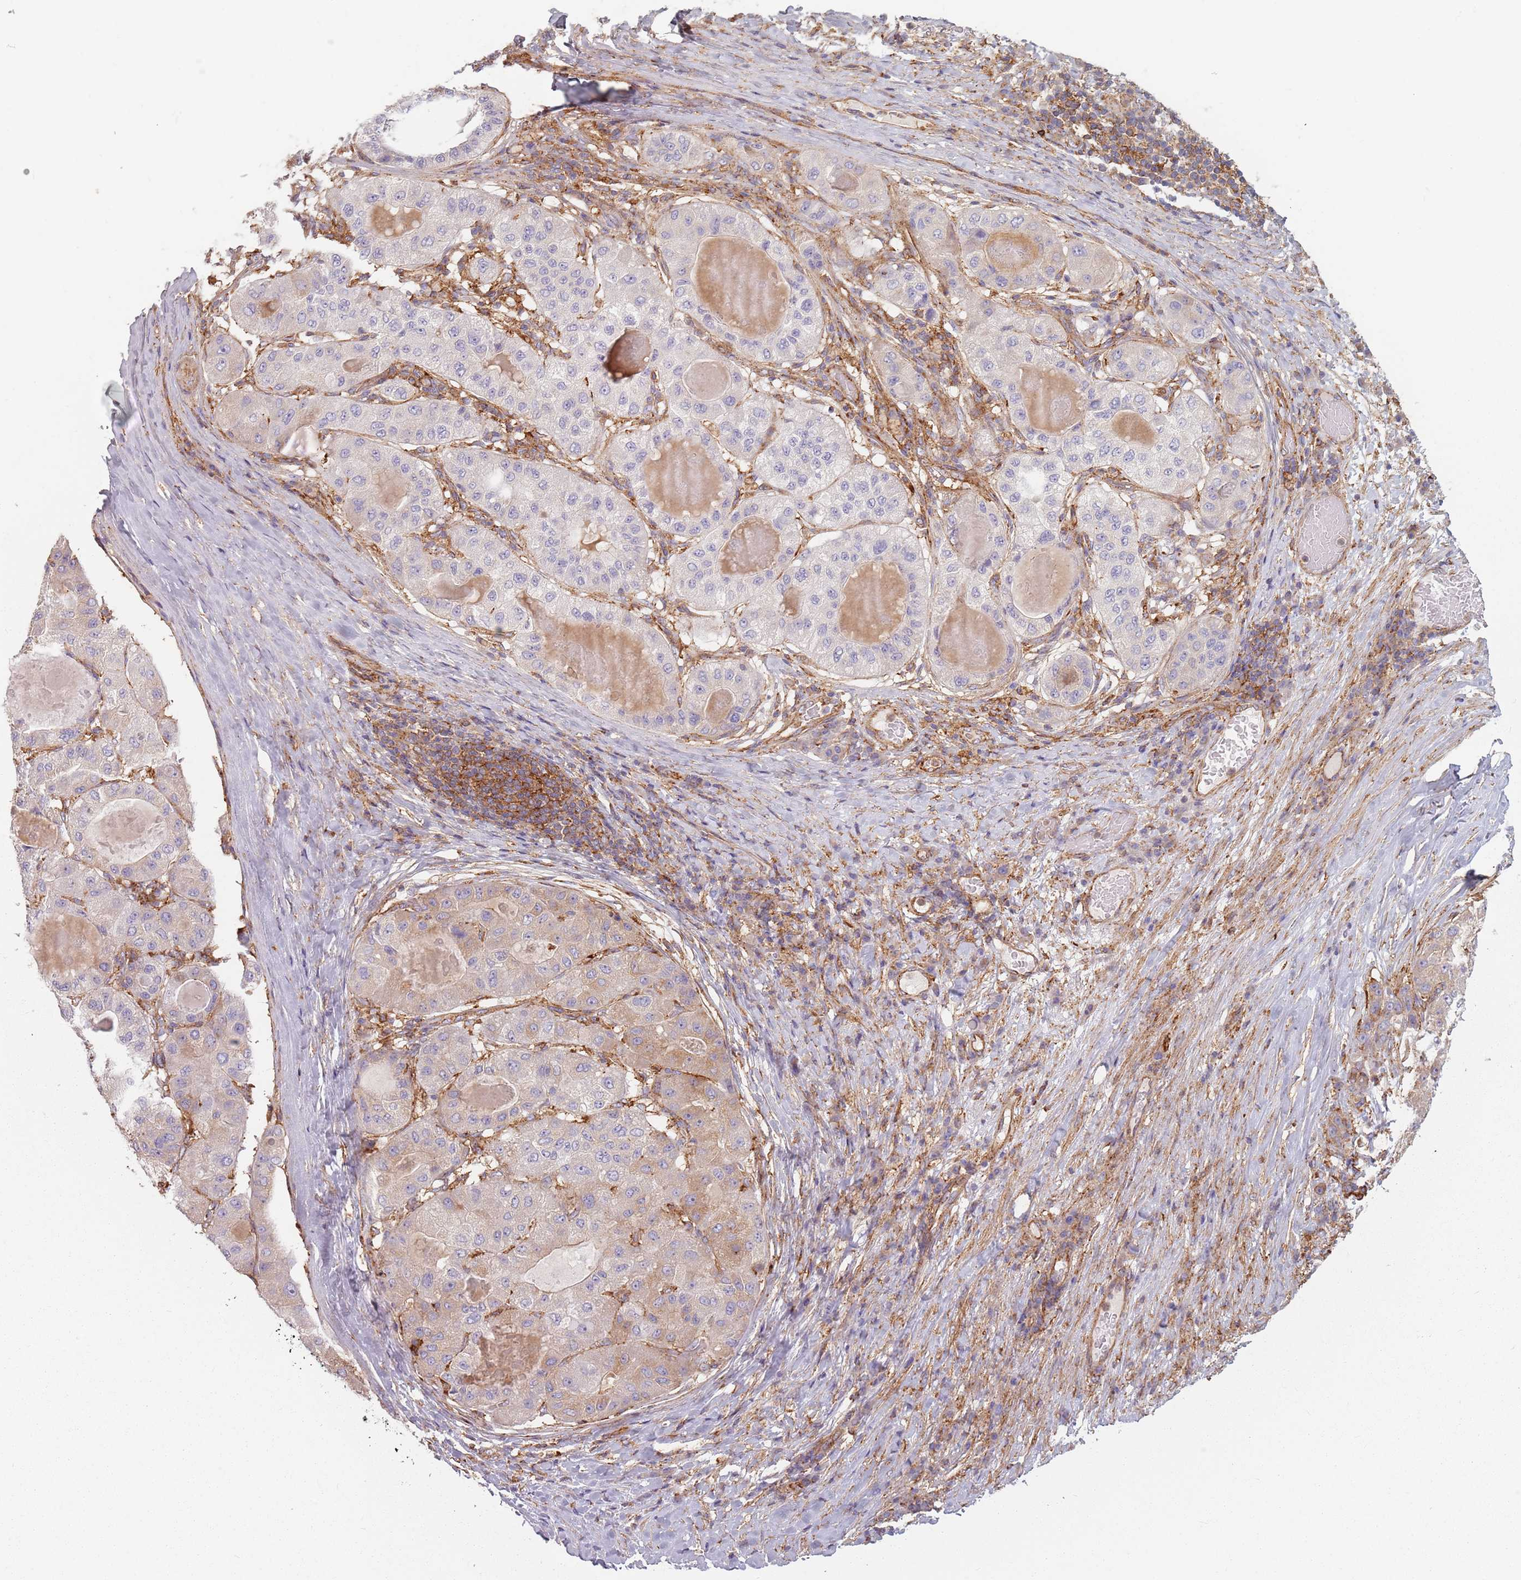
{"staining": {"intensity": "weak", "quantity": "<25%", "location": "cytoplasmic/membranous"}, "tissue": "liver cancer", "cell_type": "Tumor cells", "image_type": "cancer", "snomed": [{"axis": "morphology", "description": "Carcinoma, Hepatocellular, NOS"}, {"axis": "topography", "description": "Liver"}], "caption": "High power microscopy micrograph of an immunohistochemistry micrograph of liver cancer, revealing no significant staining in tumor cells. Brightfield microscopy of immunohistochemistry (IHC) stained with DAB (3,3'-diaminobenzidine) (brown) and hematoxylin (blue), captured at high magnification.", "gene": "TPD52L2", "patient": {"sex": "male", "age": 80}}